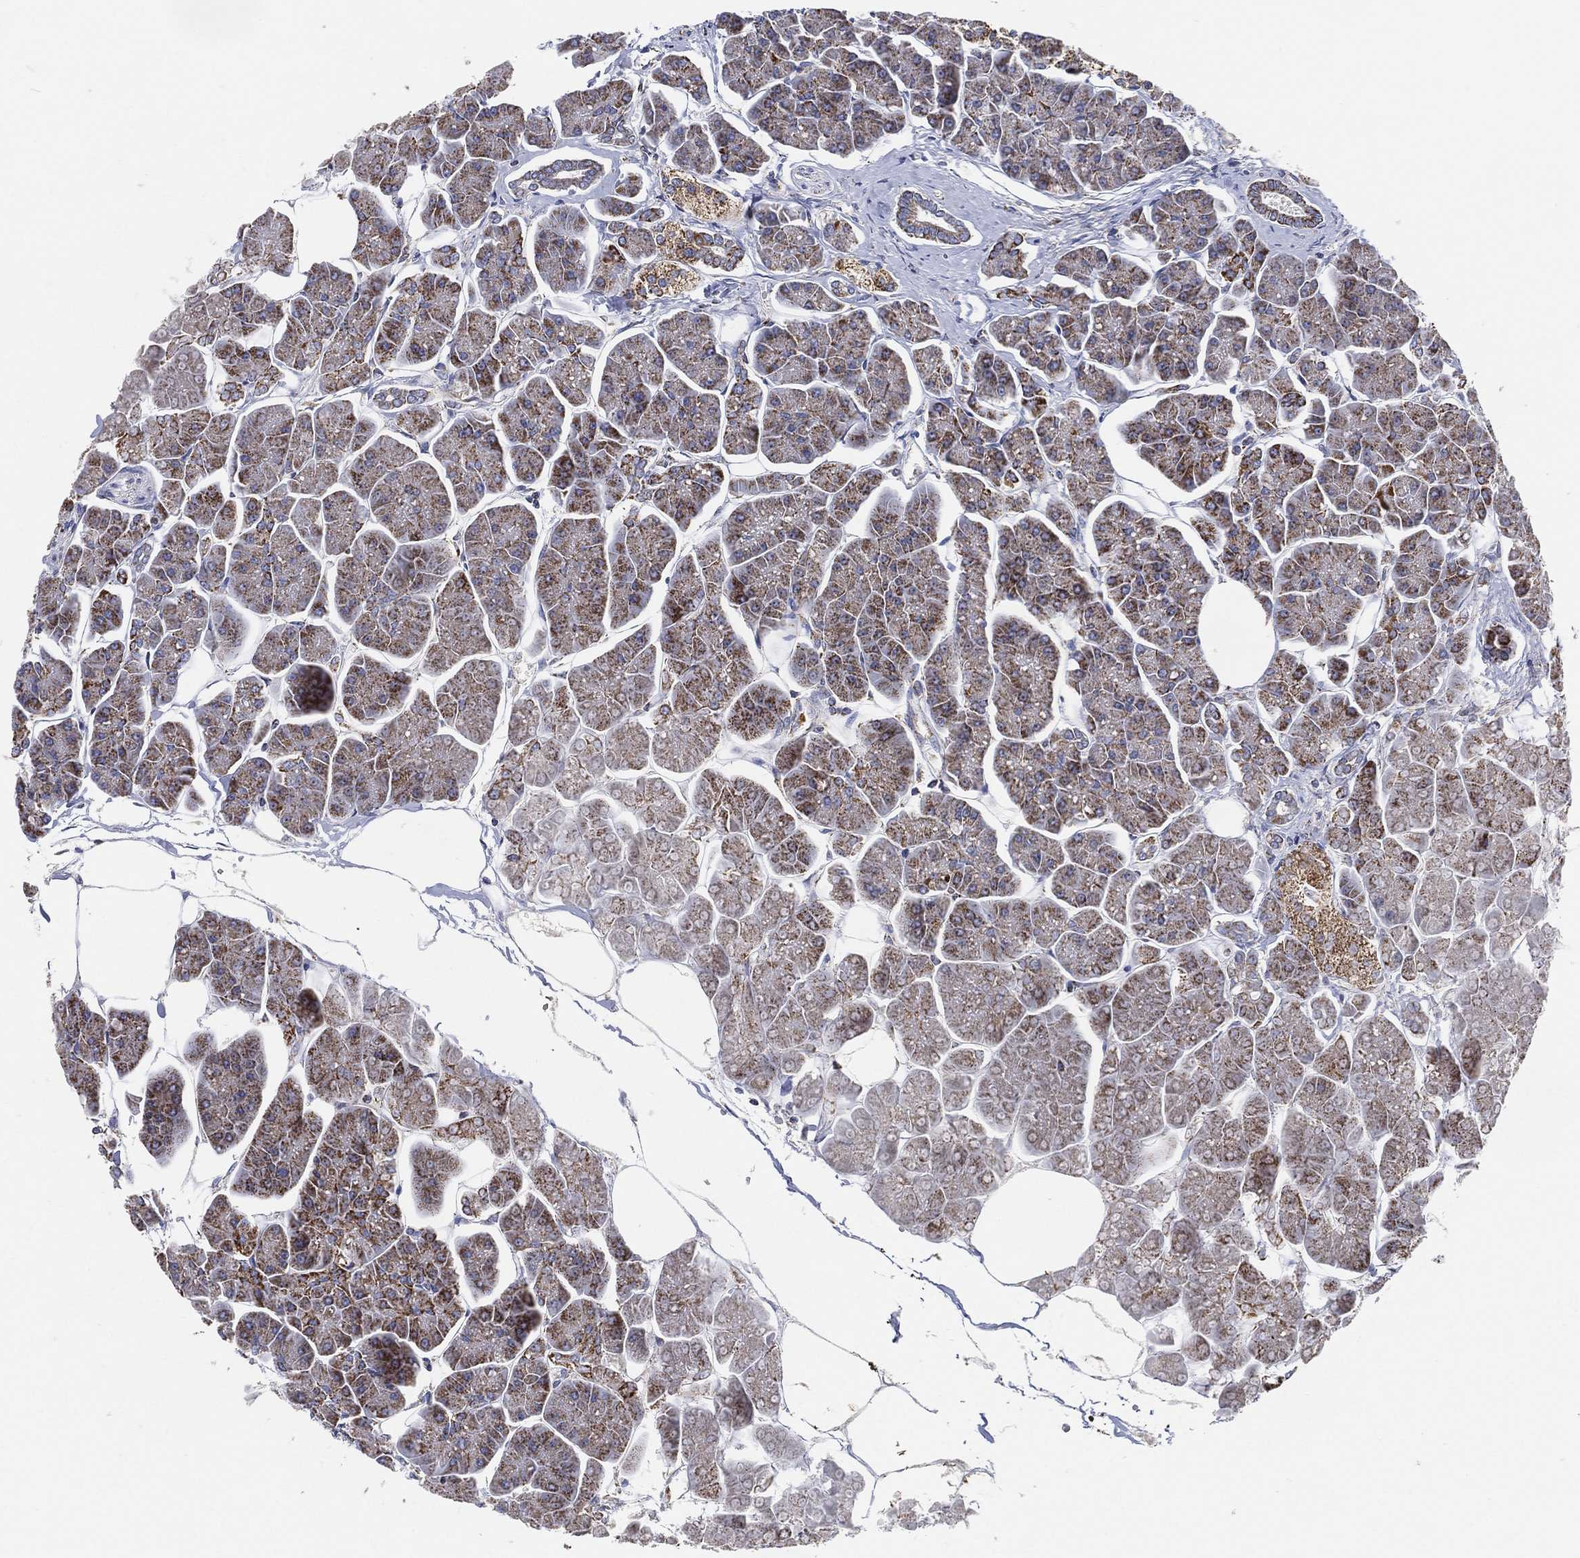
{"staining": {"intensity": "moderate", "quantity": ">75%", "location": "cytoplasmic/membranous"}, "tissue": "pancreas", "cell_type": "Exocrine glandular cells", "image_type": "normal", "snomed": [{"axis": "morphology", "description": "Normal tissue, NOS"}, {"axis": "topography", "description": "Adipose tissue"}, {"axis": "topography", "description": "Pancreas"}, {"axis": "topography", "description": "Peripheral nerve tissue"}], "caption": "This histopathology image reveals IHC staining of benign pancreas, with medium moderate cytoplasmic/membranous expression in approximately >75% of exocrine glandular cells.", "gene": "GCAT", "patient": {"sex": "female", "age": 58}}